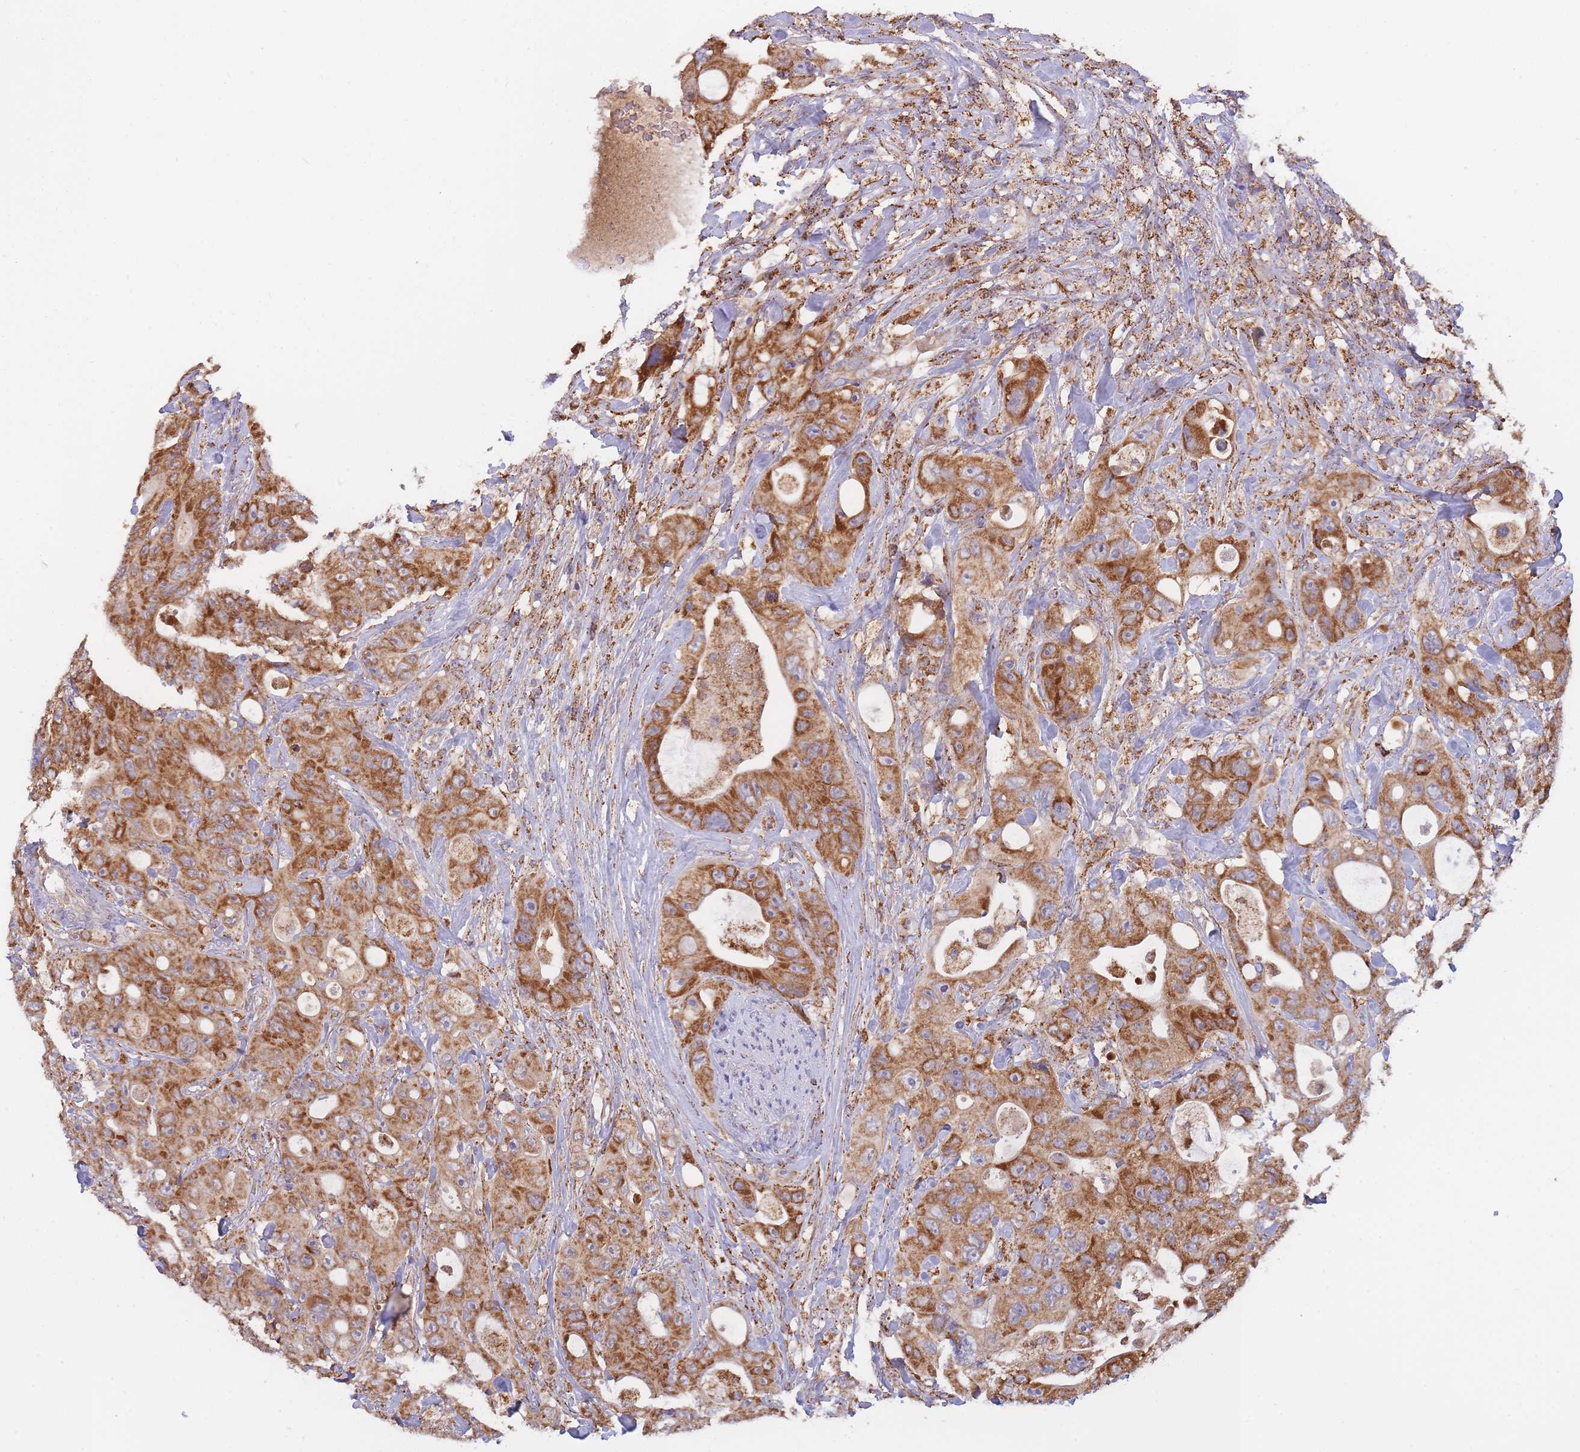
{"staining": {"intensity": "strong", "quantity": ">75%", "location": "cytoplasmic/membranous"}, "tissue": "colorectal cancer", "cell_type": "Tumor cells", "image_type": "cancer", "snomed": [{"axis": "morphology", "description": "Adenocarcinoma, NOS"}, {"axis": "topography", "description": "Colon"}], "caption": "Immunohistochemistry (IHC) image of neoplastic tissue: colorectal cancer stained using immunohistochemistry demonstrates high levels of strong protein expression localized specifically in the cytoplasmic/membranous of tumor cells, appearing as a cytoplasmic/membranous brown color.", "gene": "MRPL17", "patient": {"sex": "female", "age": 46}}